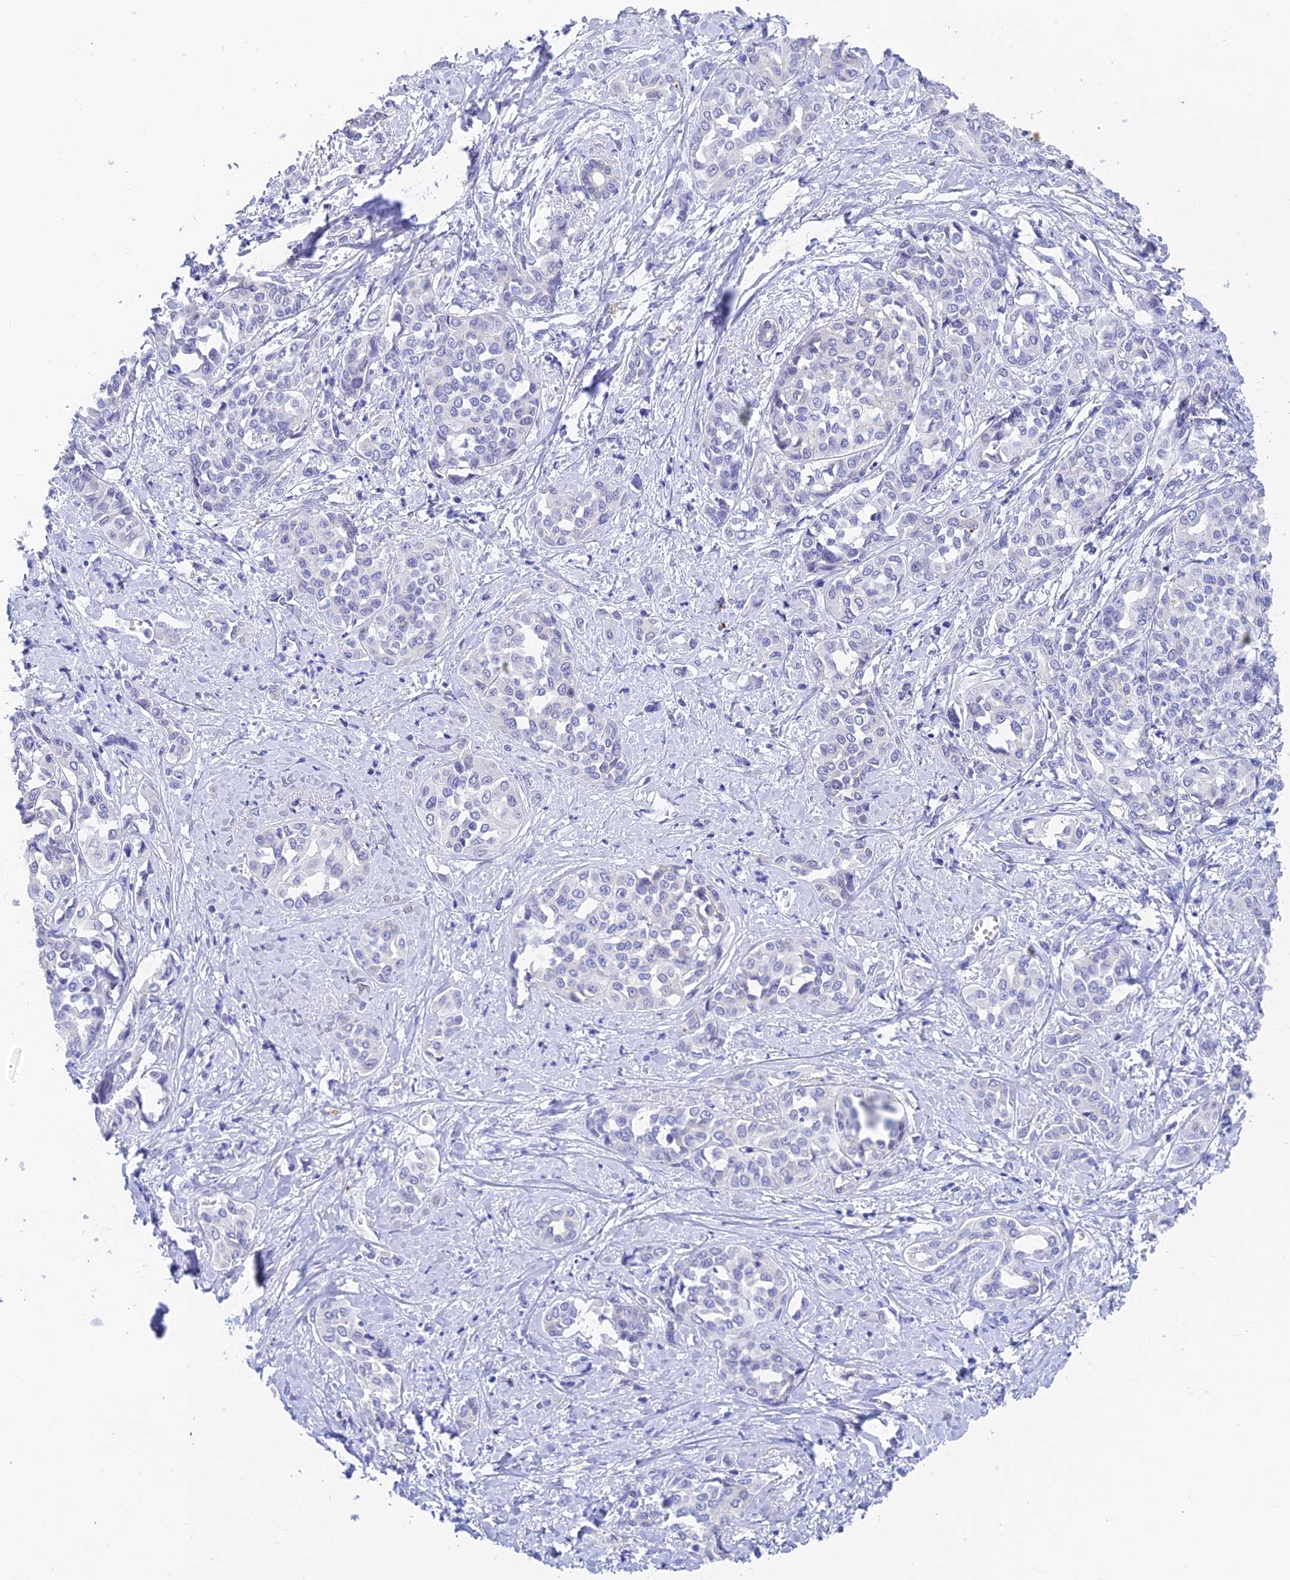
{"staining": {"intensity": "negative", "quantity": "none", "location": "none"}, "tissue": "liver cancer", "cell_type": "Tumor cells", "image_type": "cancer", "snomed": [{"axis": "morphology", "description": "Cholangiocarcinoma"}, {"axis": "topography", "description": "Liver"}], "caption": "Liver cholangiocarcinoma was stained to show a protein in brown. There is no significant expression in tumor cells.", "gene": "ADAMTS13", "patient": {"sex": "female", "age": 77}}